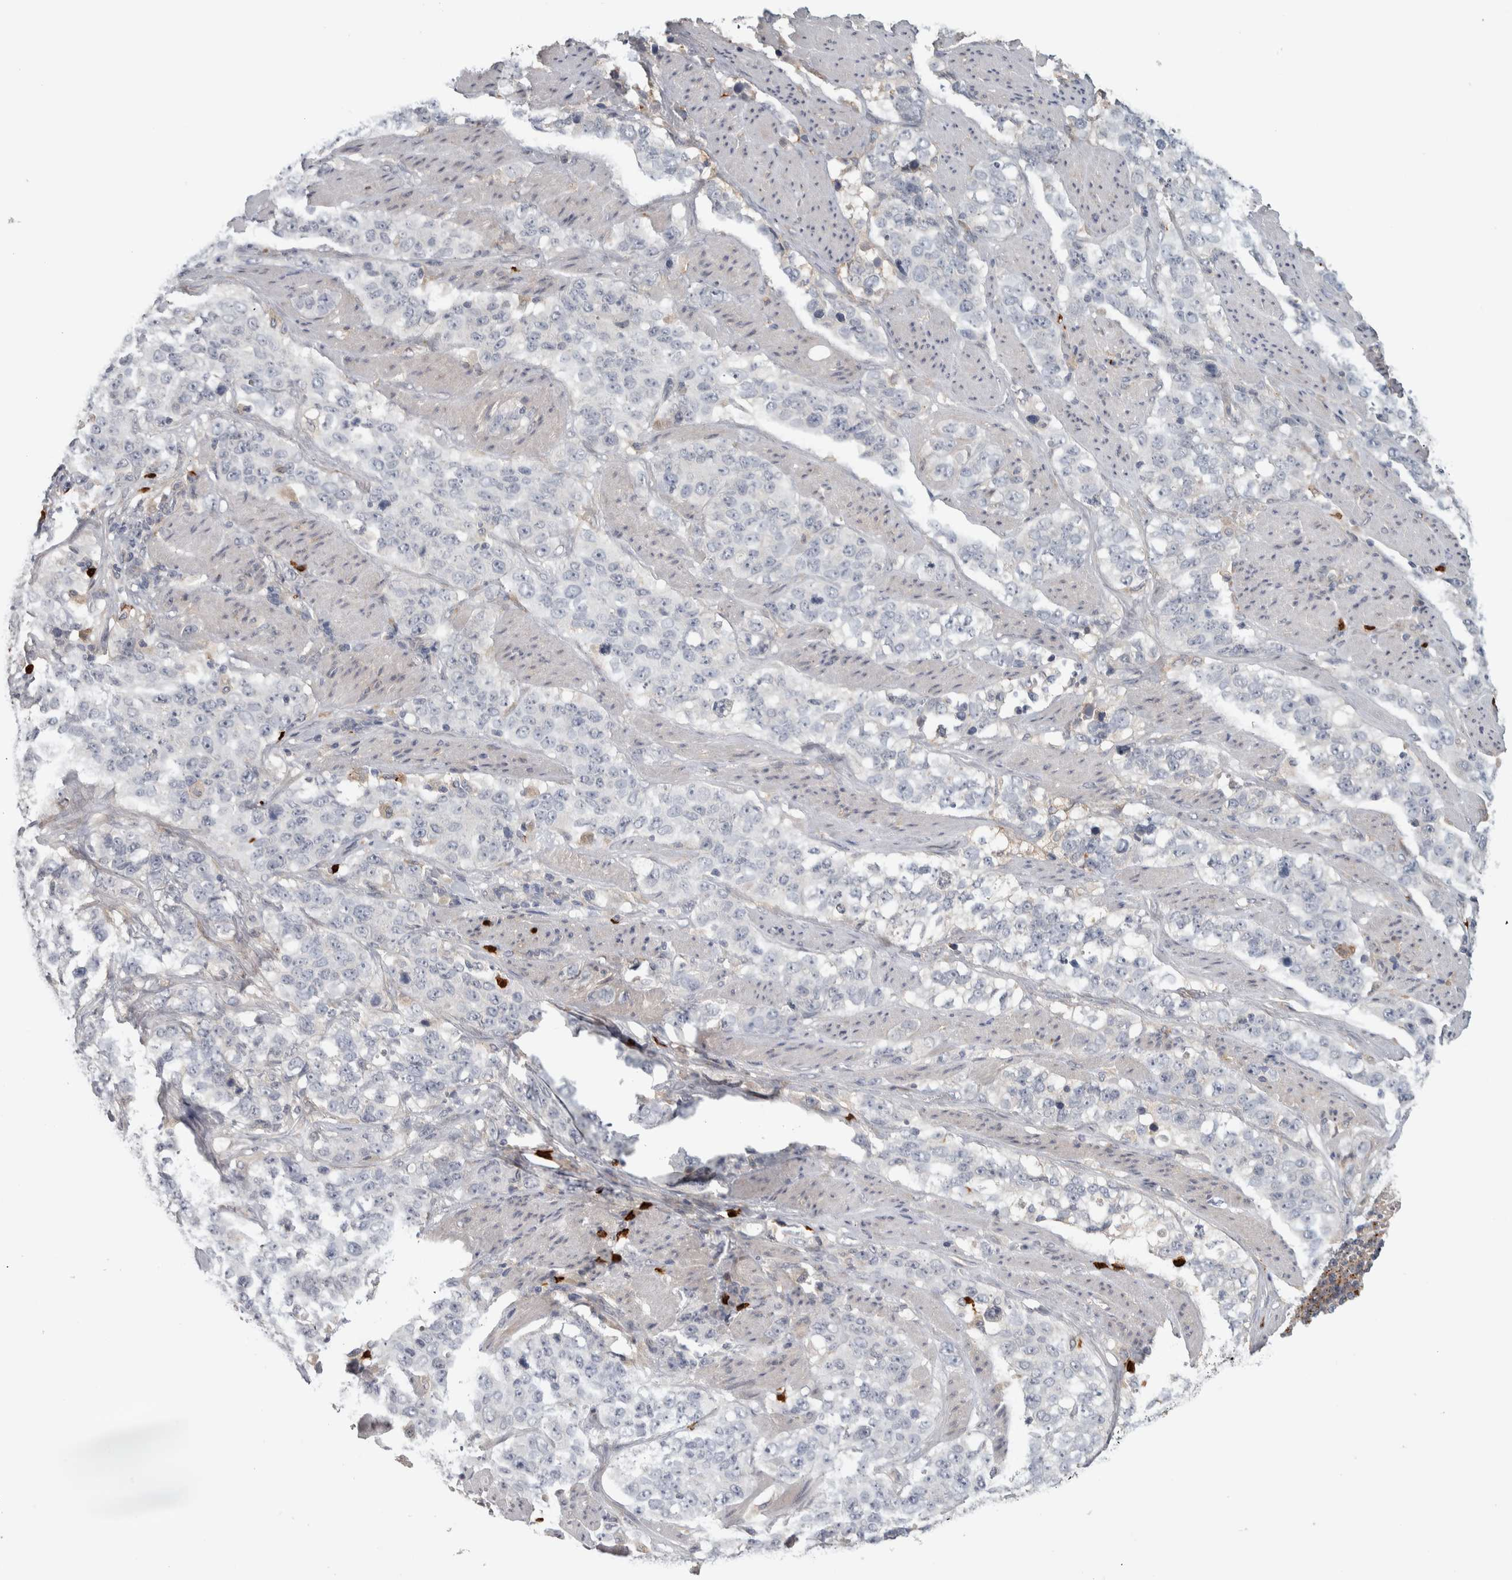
{"staining": {"intensity": "negative", "quantity": "none", "location": "none"}, "tissue": "stomach cancer", "cell_type": "Tumor cells", "image_type": "cancer", "snomed": [{"axis": "morphology", "description": "Adenocarcinoma, NOS"}, {"axis": "topography", "description": "Stomach"}], "caption": "A photomicrograph of adenocarcinoma (stomach) stained for a protein reveals no brown staining in tumor cells. (DAB immunohistochemistry (IHC), high magnification).", "gene": "ADPRM", "patient": {"sex": "male", "age": 48}}